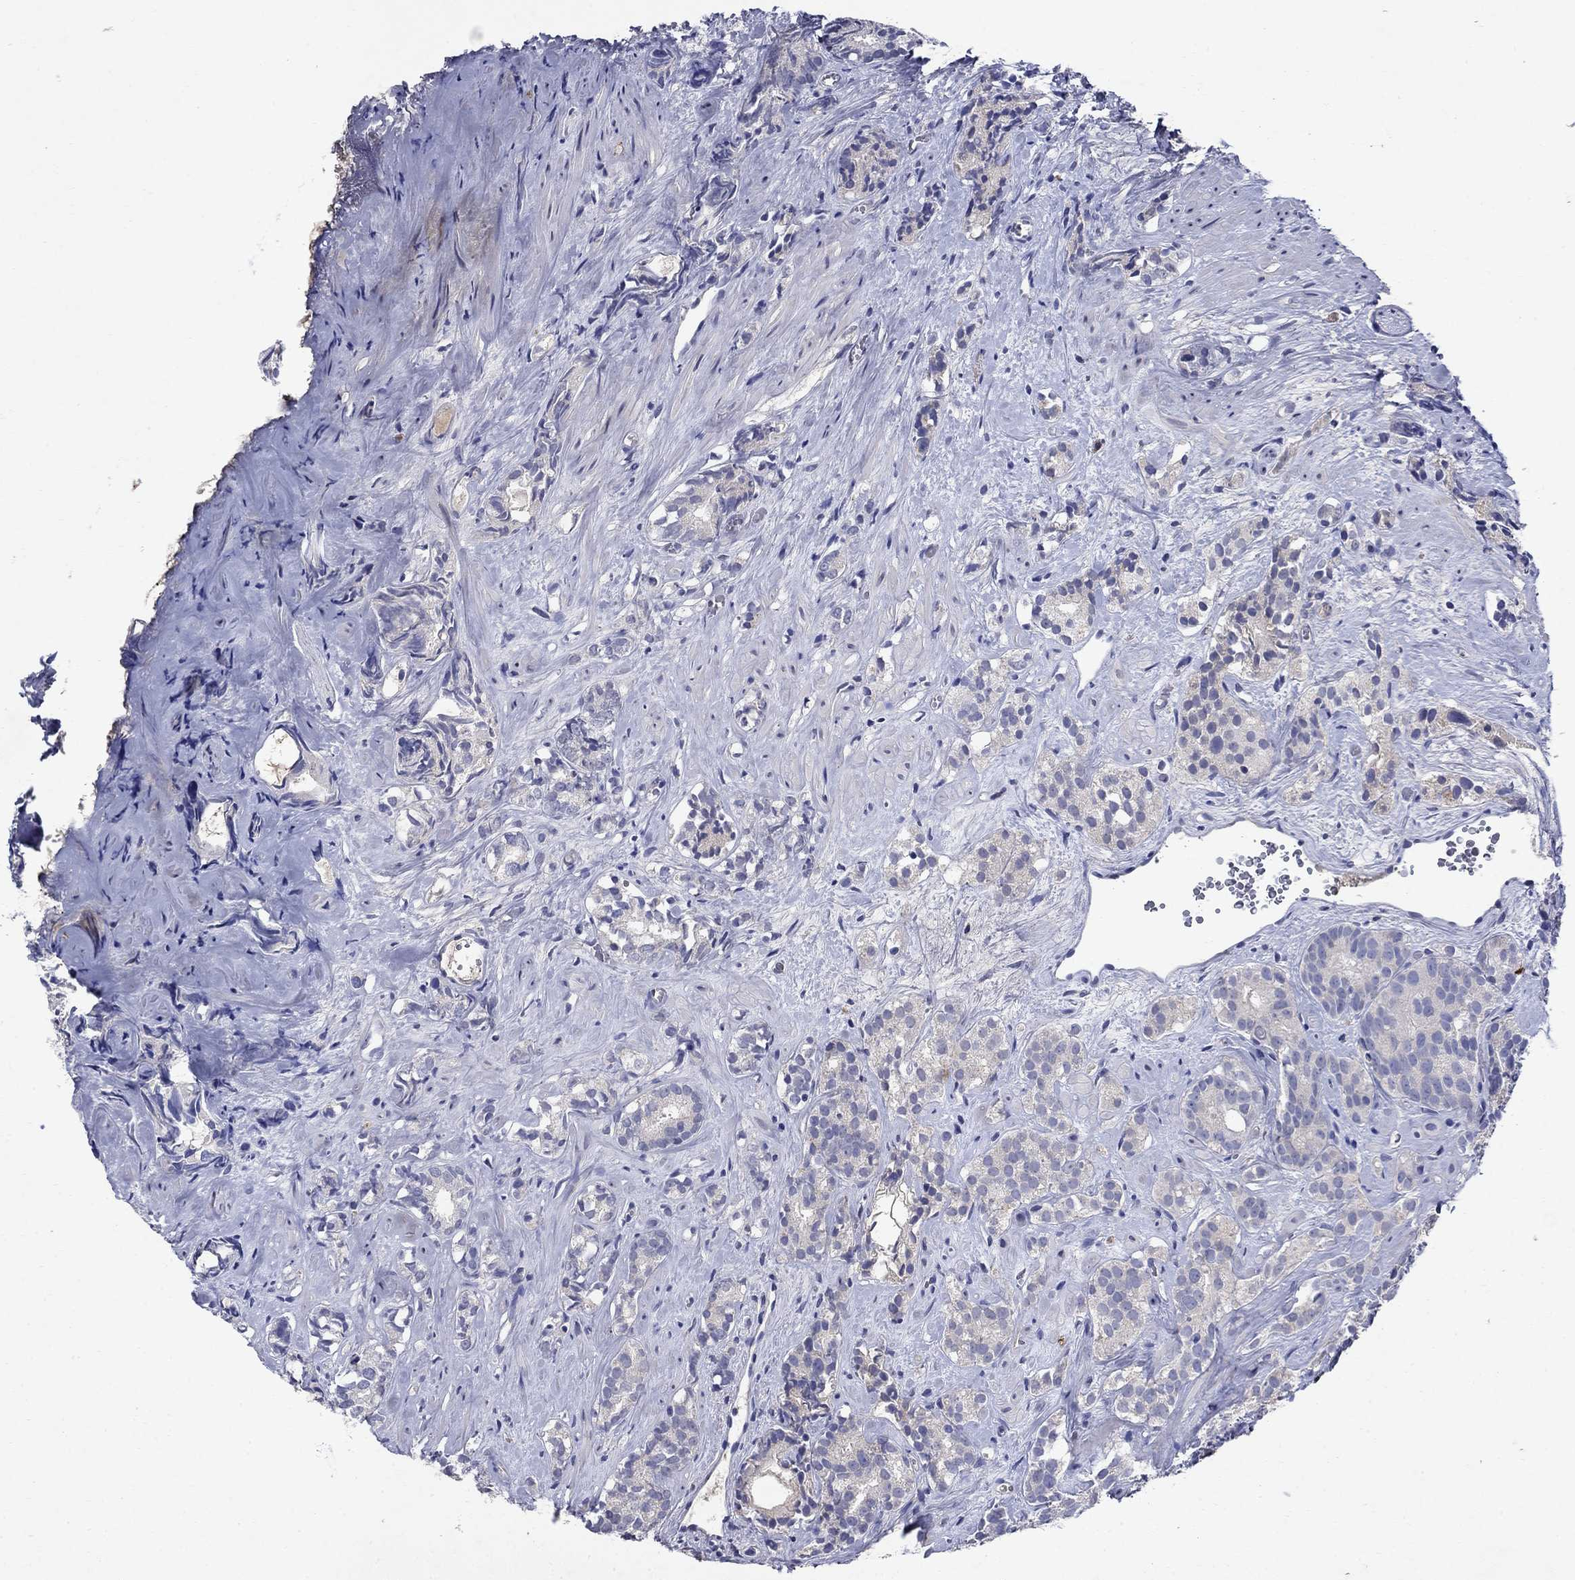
{"staining": {"intensity": "negative", "quantity": "none", "location": "none"}, "tissue": "prostate cancer", "cell_type": "Tumor cells", "image_type": "cancer", "snomed": [{"axis": "morphology", "description": "Adenocarcinoma, High grade"}, {"axis": "topography", "description": "Prostate"}], "caption": "Tumor cells show no significant expression in prostate cancer (adenocarcinoma (high-grade)).", "gene": "STAB2", "patient": {"sex": "male", "age": 90}}